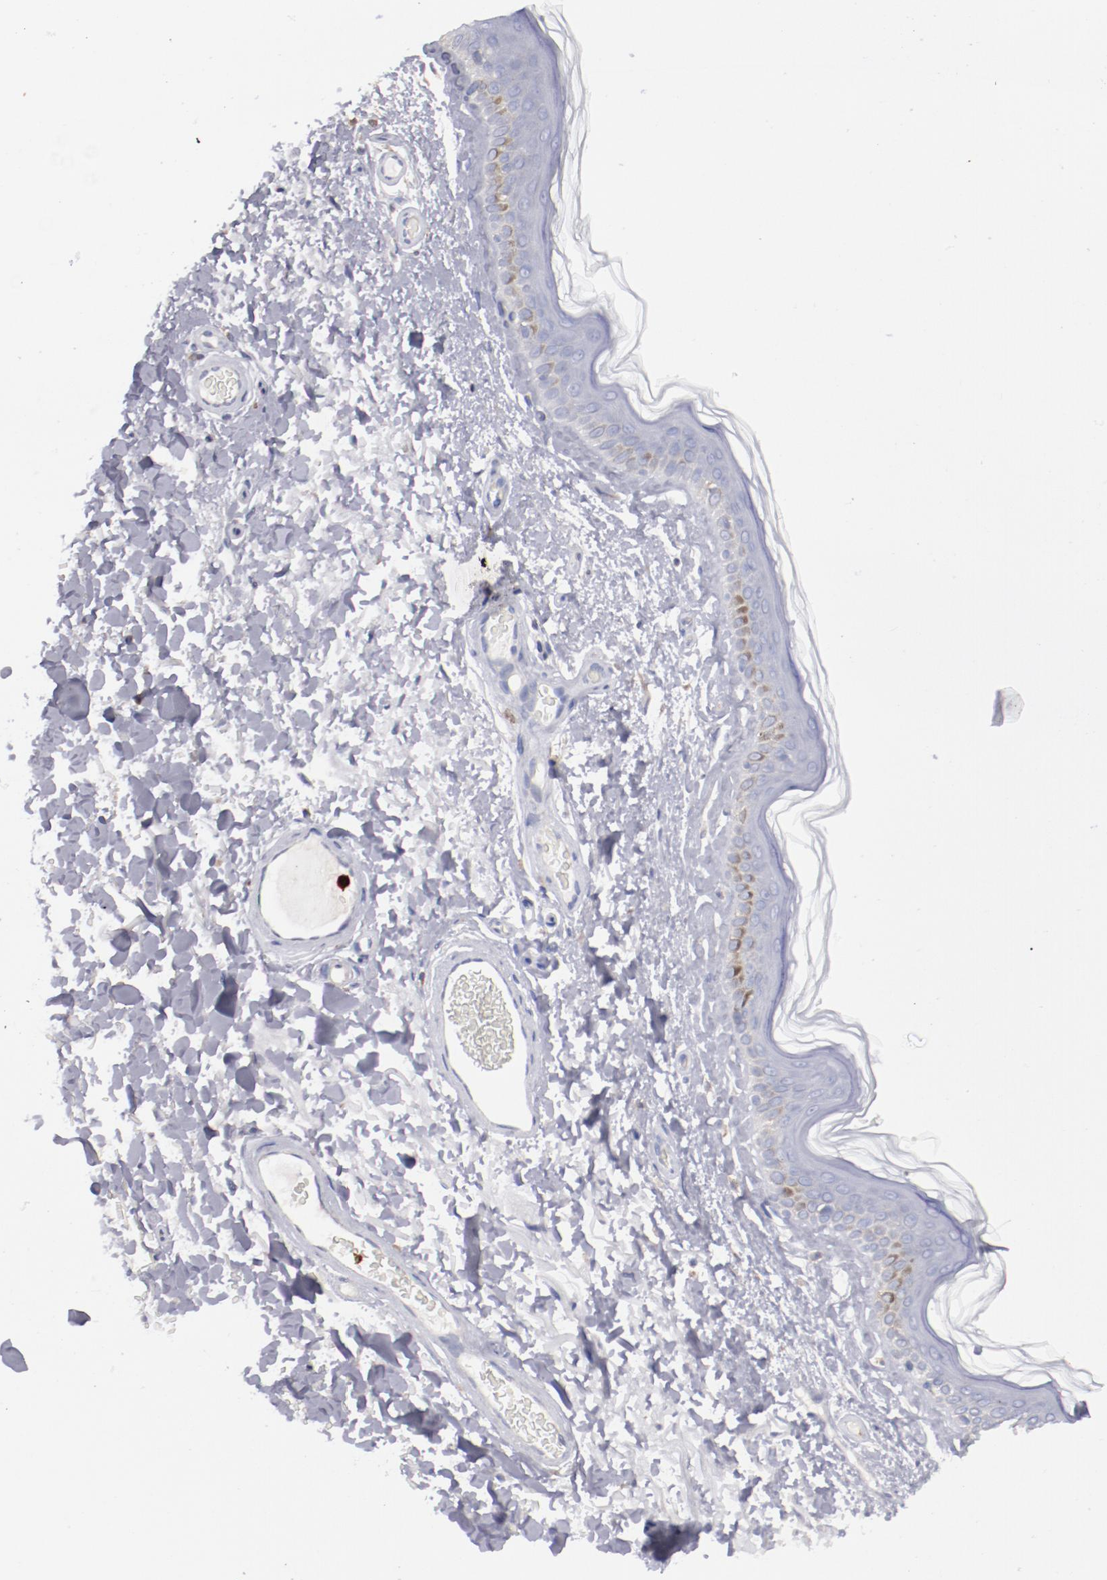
{"staining": {"intensity": "negative", "quantity": "none", "location": "none"}, "tissue": "skin", "cell_type": "Fibroblasts", "image_type": "normal", "snomed": [{"axis": "morphology", "description": "Normal tissue, NOS"}, {"axis": "topography", "description": "Skin"}], "caption": "High power microscopy micrograph of an immunohistochemistry (IHC) histopathology image of normal skin, revealing no significant positivity in fibroblasts.", "gene": "FGR", "patient": {"sex": "male", "age": 63}}